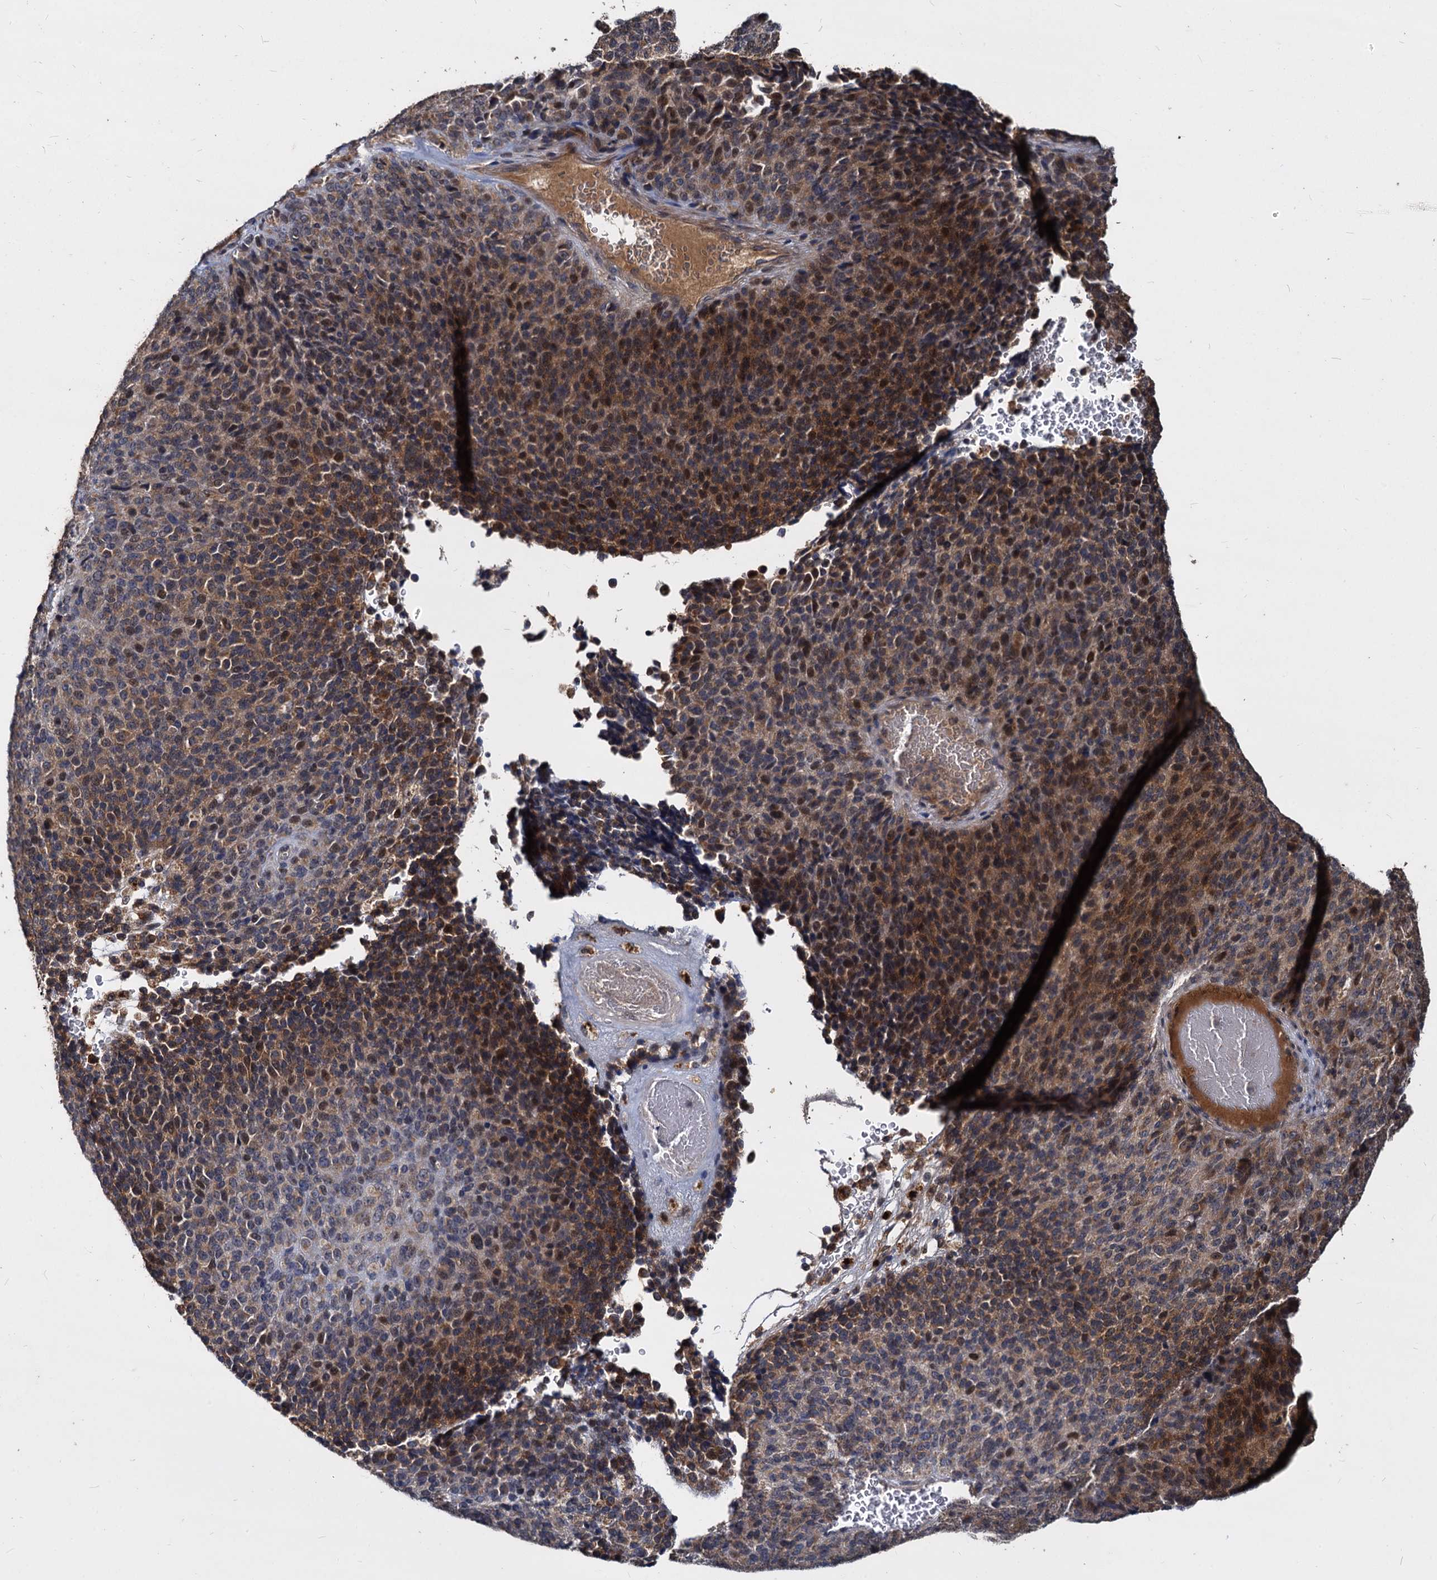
{"staining": {"intensity": "strong", "quantity": "25%-75%", "location": "cytoplasmic/membranous"}, "tissue": "melanoma", "cell_type": "Tumor cells", "image_type": "cancer", "snomed": [{"axis": "morphology", "description": "Malignant melanoma, Metastatic site"}, {"axis": "topography", "description": "Brain"}], "caption": "DAB immunohistochemical staining of human melanoma exhibits strong cytoplasmic/membranous protein positivity in approximately 25%-75% of tumor cells.", "gene": "CCDC184", "patient": {"sex": "female", "age": 56}}